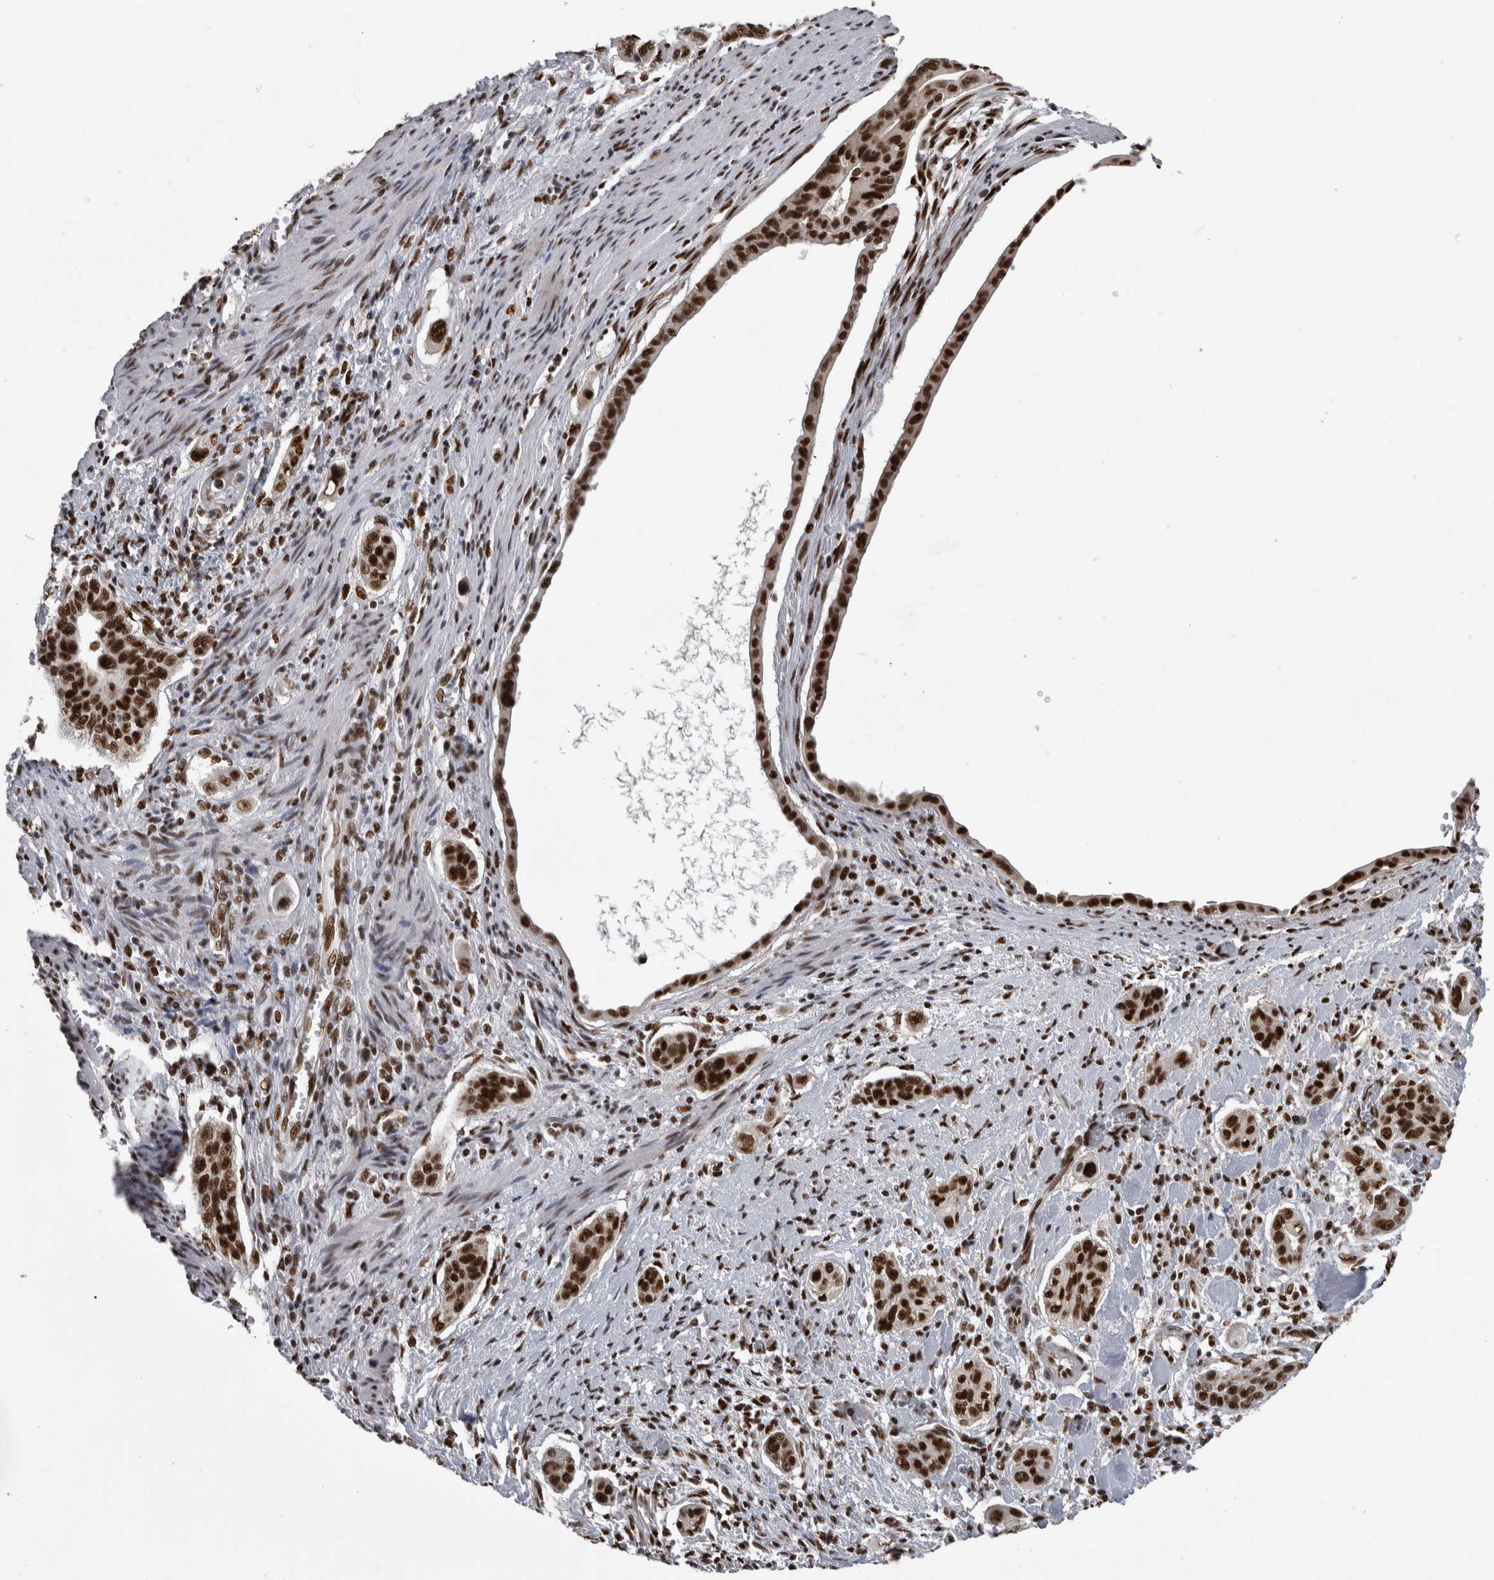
{"staining": {"intensity": "strong", "quantity": ">75%", "location": "nuclear"}, "tissue": "pancreatic cancer", "cell_type": "Tumor cells", "image_type": "cancer", "snomed": [{"axis": "morphology", "description": "Adenocarcinoma, NOS"}, {"axis": "topography", "description": "Pancreas"}], "caption": "Tumor cells show strong nuclear staining in approximately >75% of cells in pancreatic cancer (adenocarcinoma). Immunohistochemistry stains the protein of interest in brown and the nuclei are stained blue.", "gene": "ZSCAN2", "patient": {"sex": "male", "age": 77}}